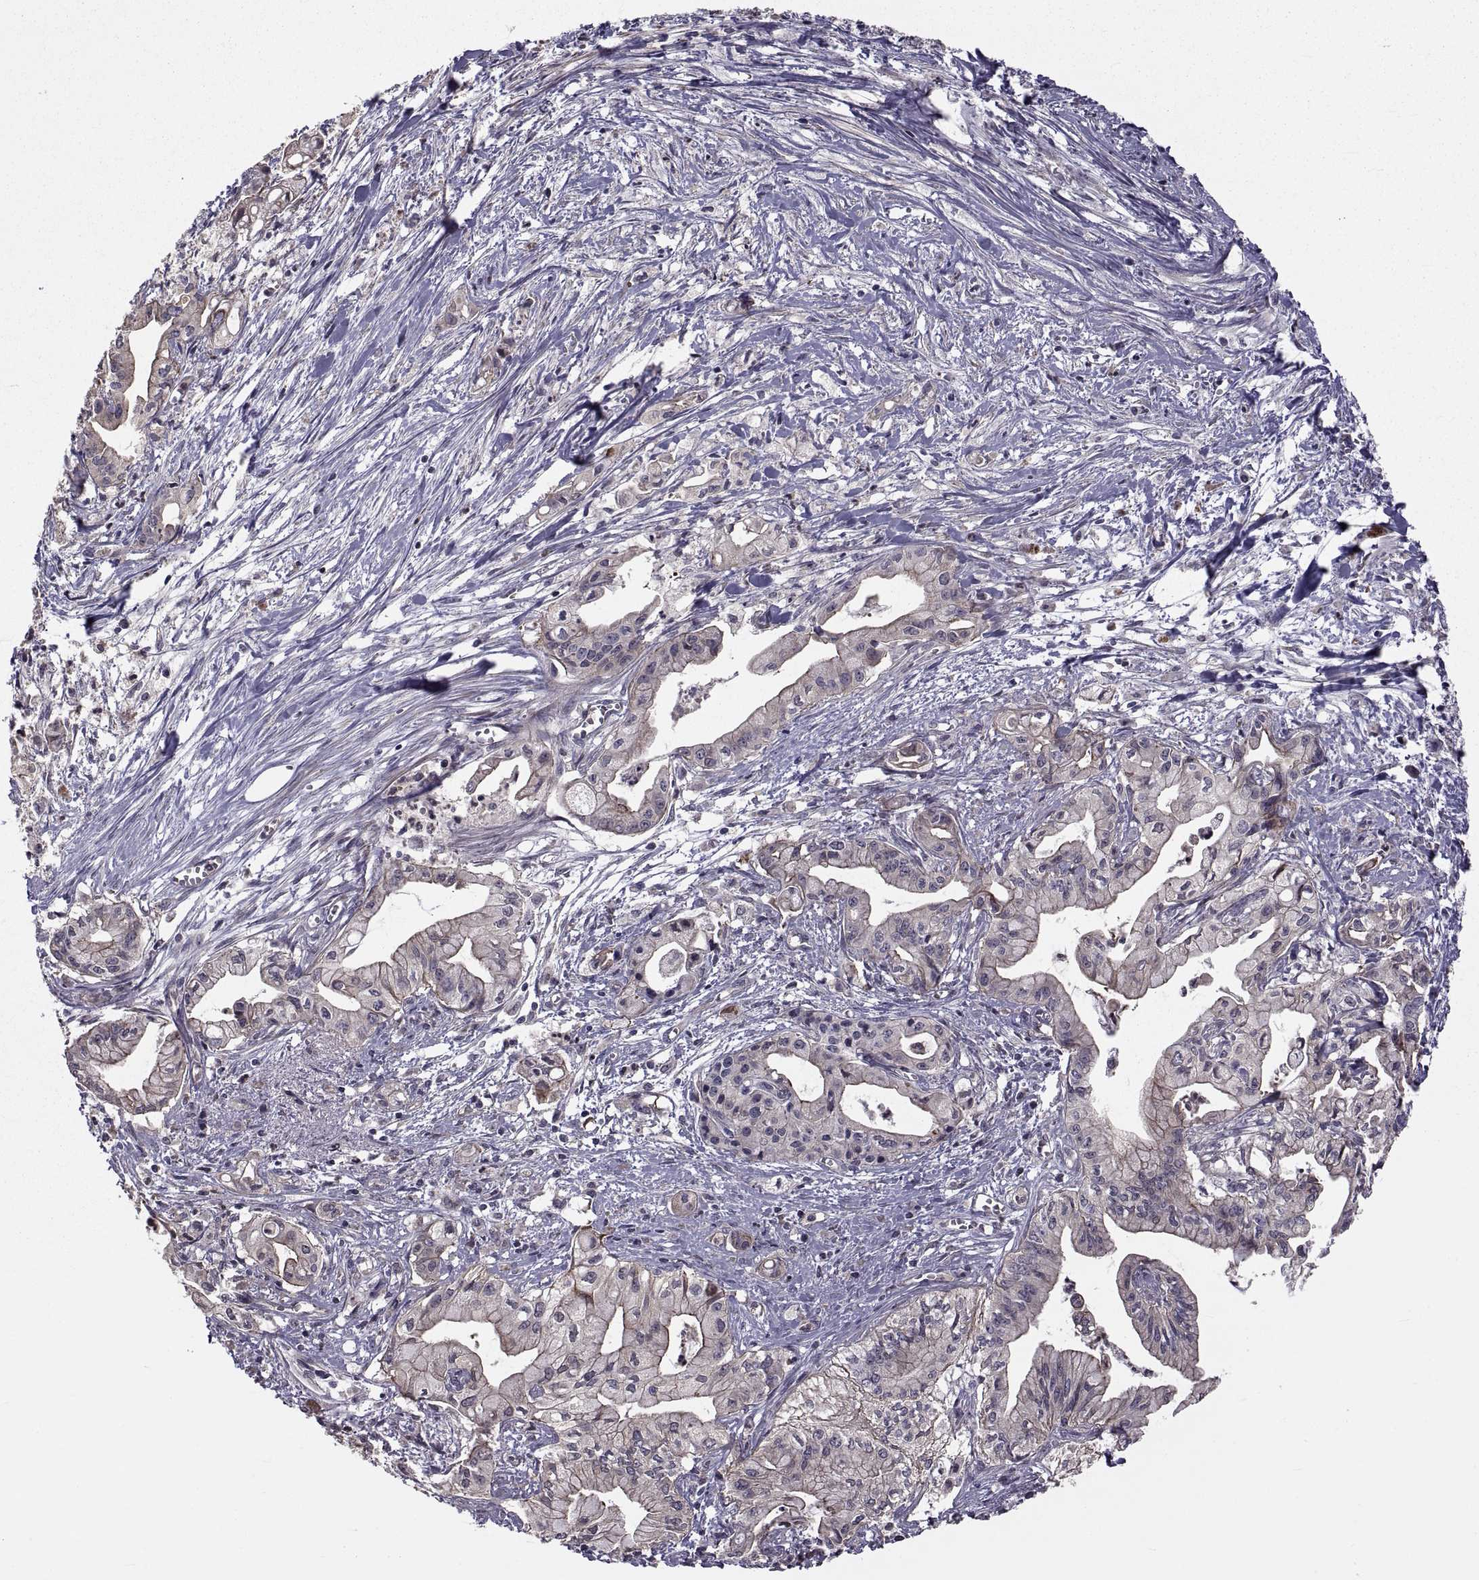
{"staining": {"intensity": "strong", "quantity": "<25%", "location": "cytoplasmic/membranous"}, "tissue": "pancreatic cancer", "cell_type": "Tumor cells", "image_type": "cancer", "snomed": [{"axis": "morphology", "description": "Adenocarcinoma, NOS"}, {"axis": "topography", "description": "Pancreas"}], "caption": "Immunohistochemical staining of pancreatic cancer (adenocarcinoma) exhibits strong cytoplasmic/membranous protein expression in about <25% of tumor cells.", "gene": "PMM2", "patient": {"sex": "male", "age": 71}}